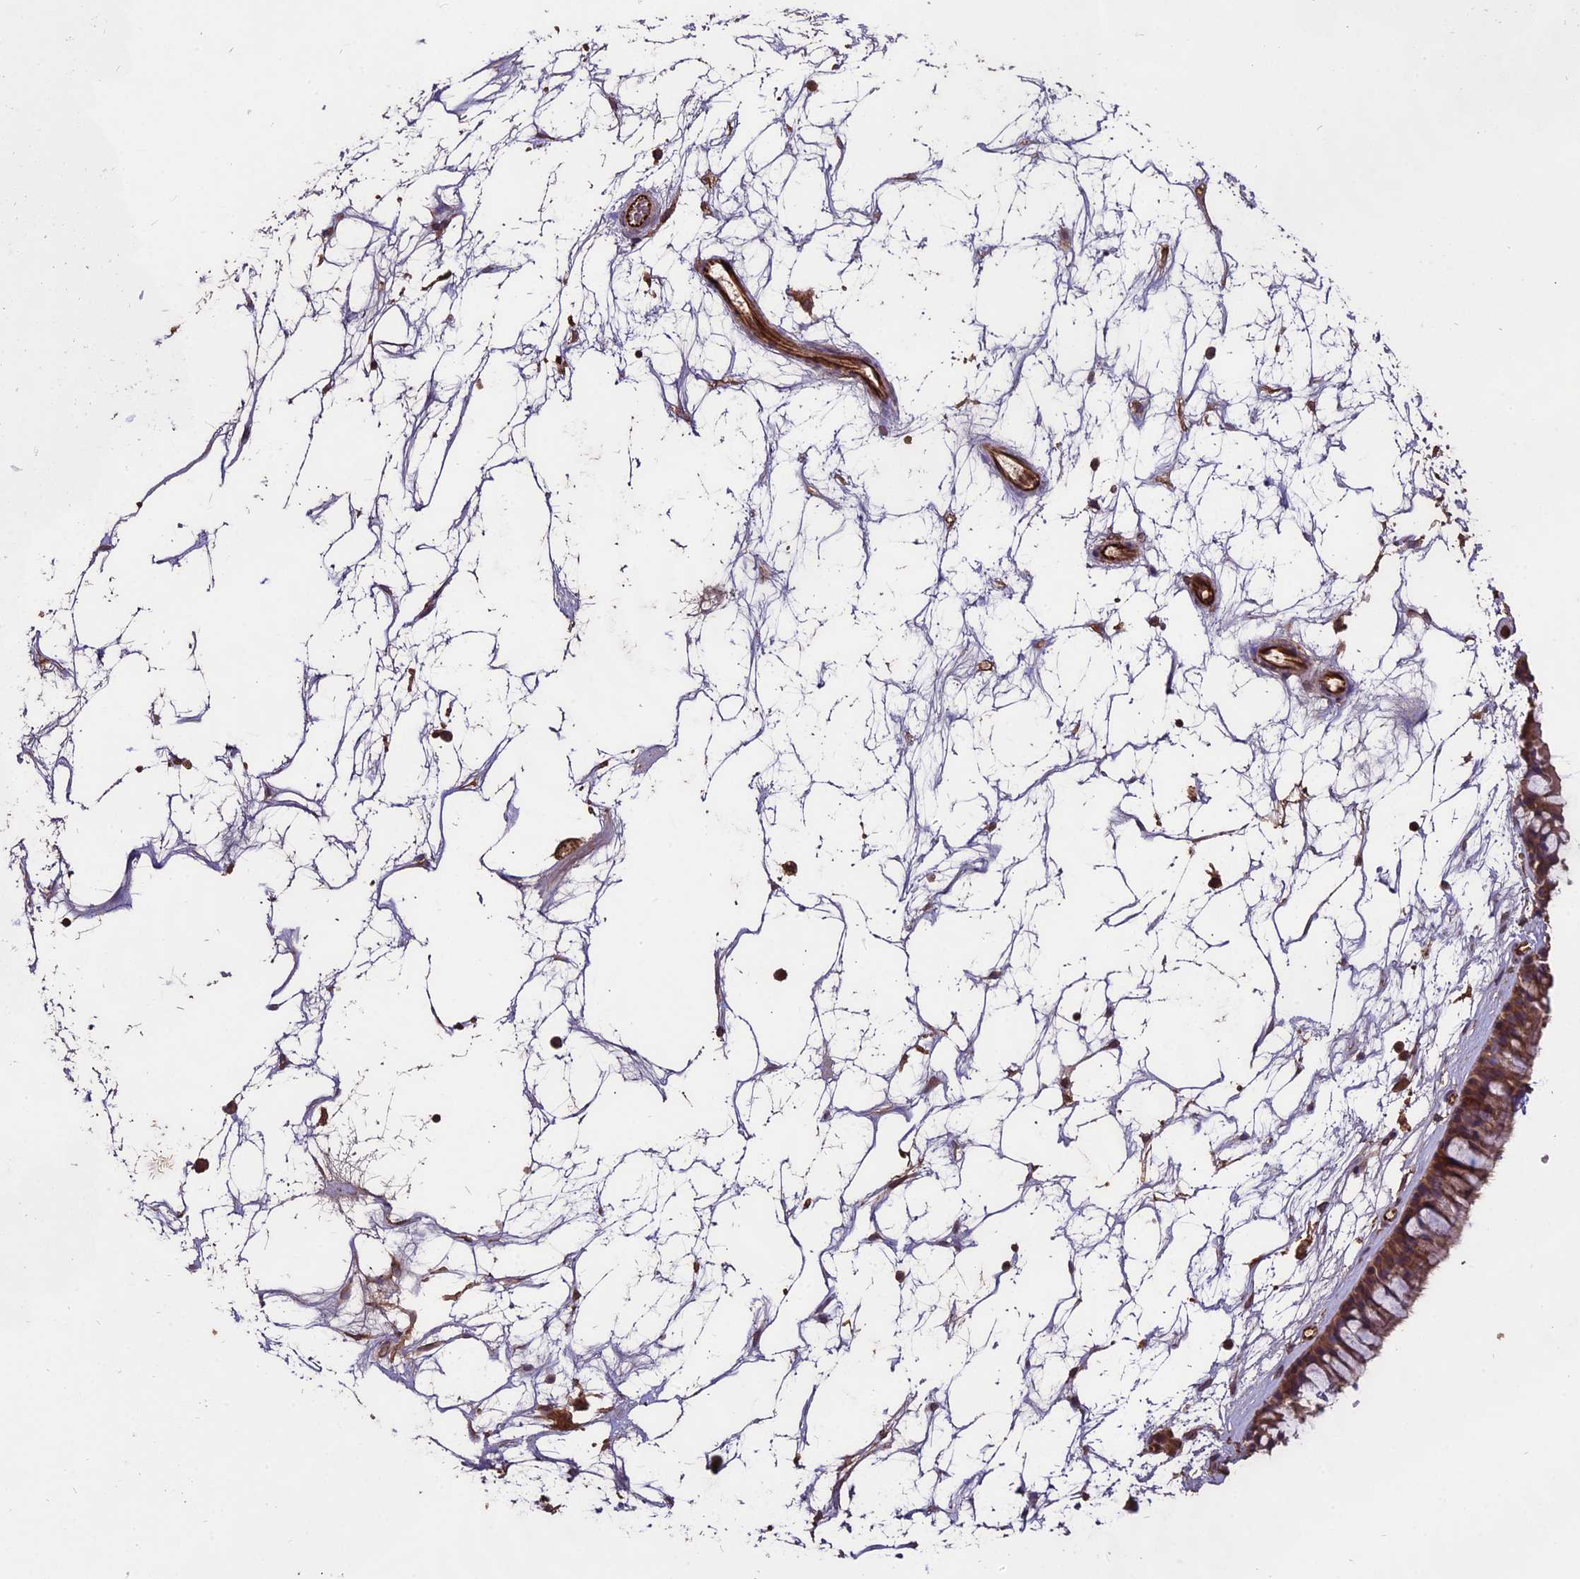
{"staining": {"intensity": "moderate", "quantity": ">75%", "location": "cytoplasmic/membranous"}, "tissue": "nasopharynx", "cell_type": "Respiratory epithelial cells", "image_type": "normal", "snomed": [{"axis": "morphology", "description": "Normal tissue, NOS"}, {"axis": "topography", "description": "Nasopharynx"}], "caption": "Immunohistochemistry of benign nasopharynx exhibits medium levels of moderate cytoplasmic/membranous positivity in about >75% of respiratory epithelial cells. (DAB (3,3'-diaminobenzidine) IHC, brown staining for protein, blue staining for nuclei).", "gene": "TTLL10", "patient": {"sex": "male", "age": 64}}